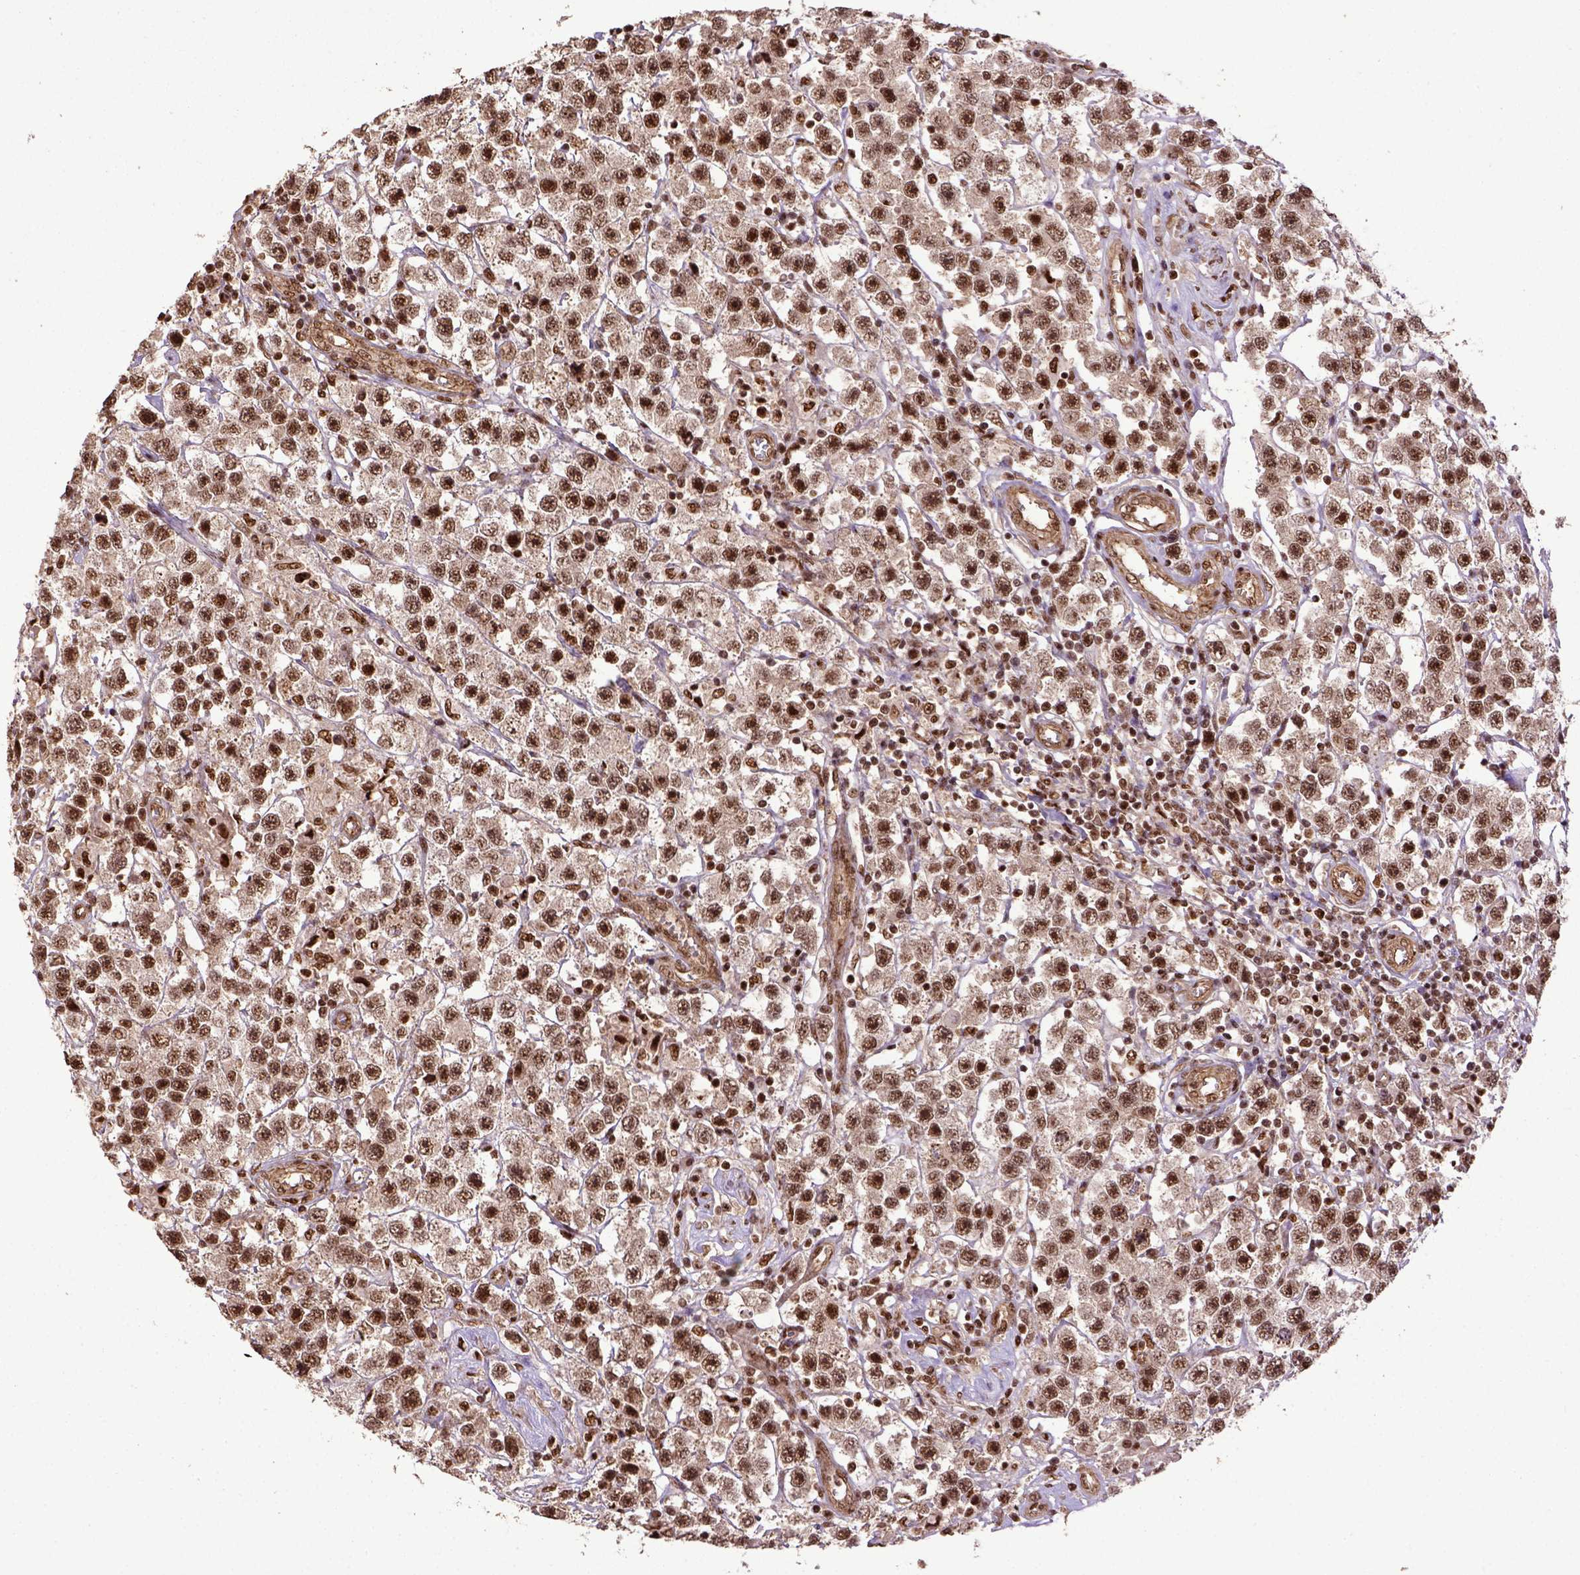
{"staining": {"intensity": "strong", "quantity": ">75%", "location": "nuclear"}, "tissue": "testis cancer", "cell_type": "Tumor cells", "image_type": "cancer", "snomed": [{"axis": "morphology", "description": "Seminoma, NOS"}, {"axis": "topography", "description": "Testis"}], "caption": "Testis seminoma stained with a brown dye reveals strong nuclear positive positivity in approximately >75% of tumor cells.", "gene": "PPIG", "patient": {"sex": "male", "age": 45}}